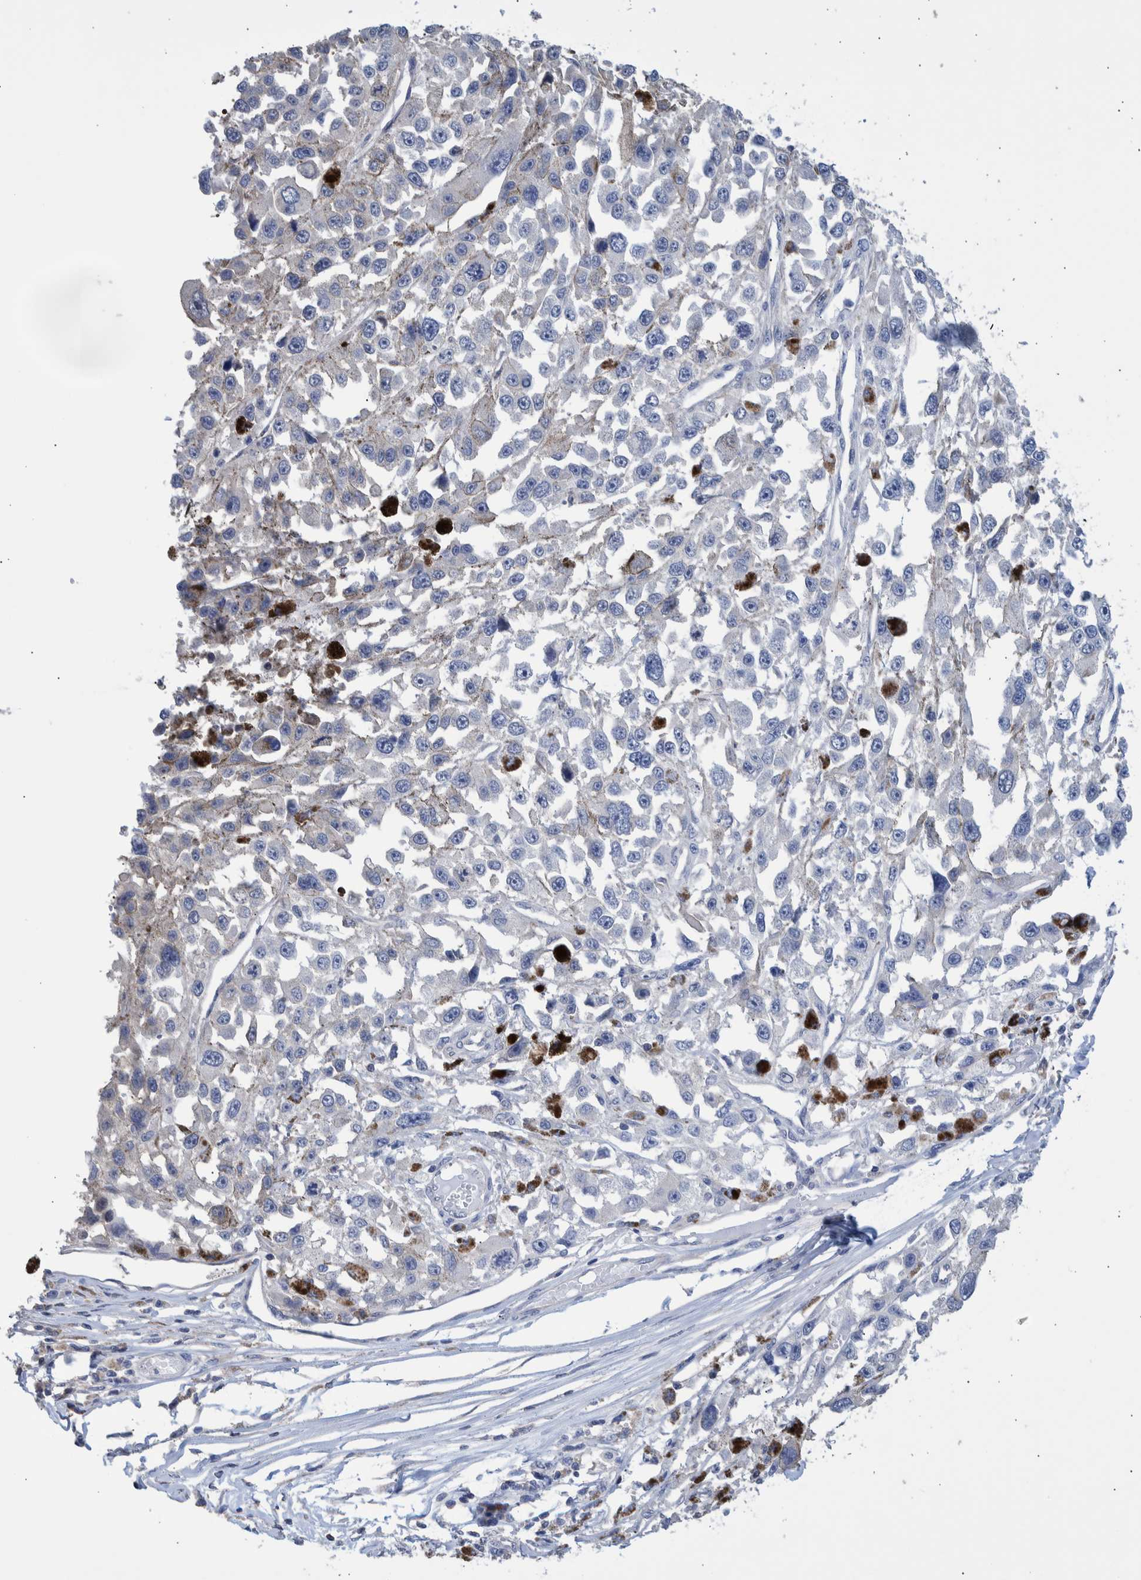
{"staining": {"intensity": "negative", "quantity": "none", "location": "none"}, "tissue": "melanoma", "cell_type": "Tumor cells", "image_type": "cancer", "snomed": [{"axis": "morphology", "description": "Malignant melanoma, Metastatic site"}, {"axis": "topography", "description": "Lymph node"}], "caption": "Image shows no protein positivity in tumor cells of melanoma tissue.", "gene": "PPP3CC", "patient": {"sex": "male", "age": 59}}